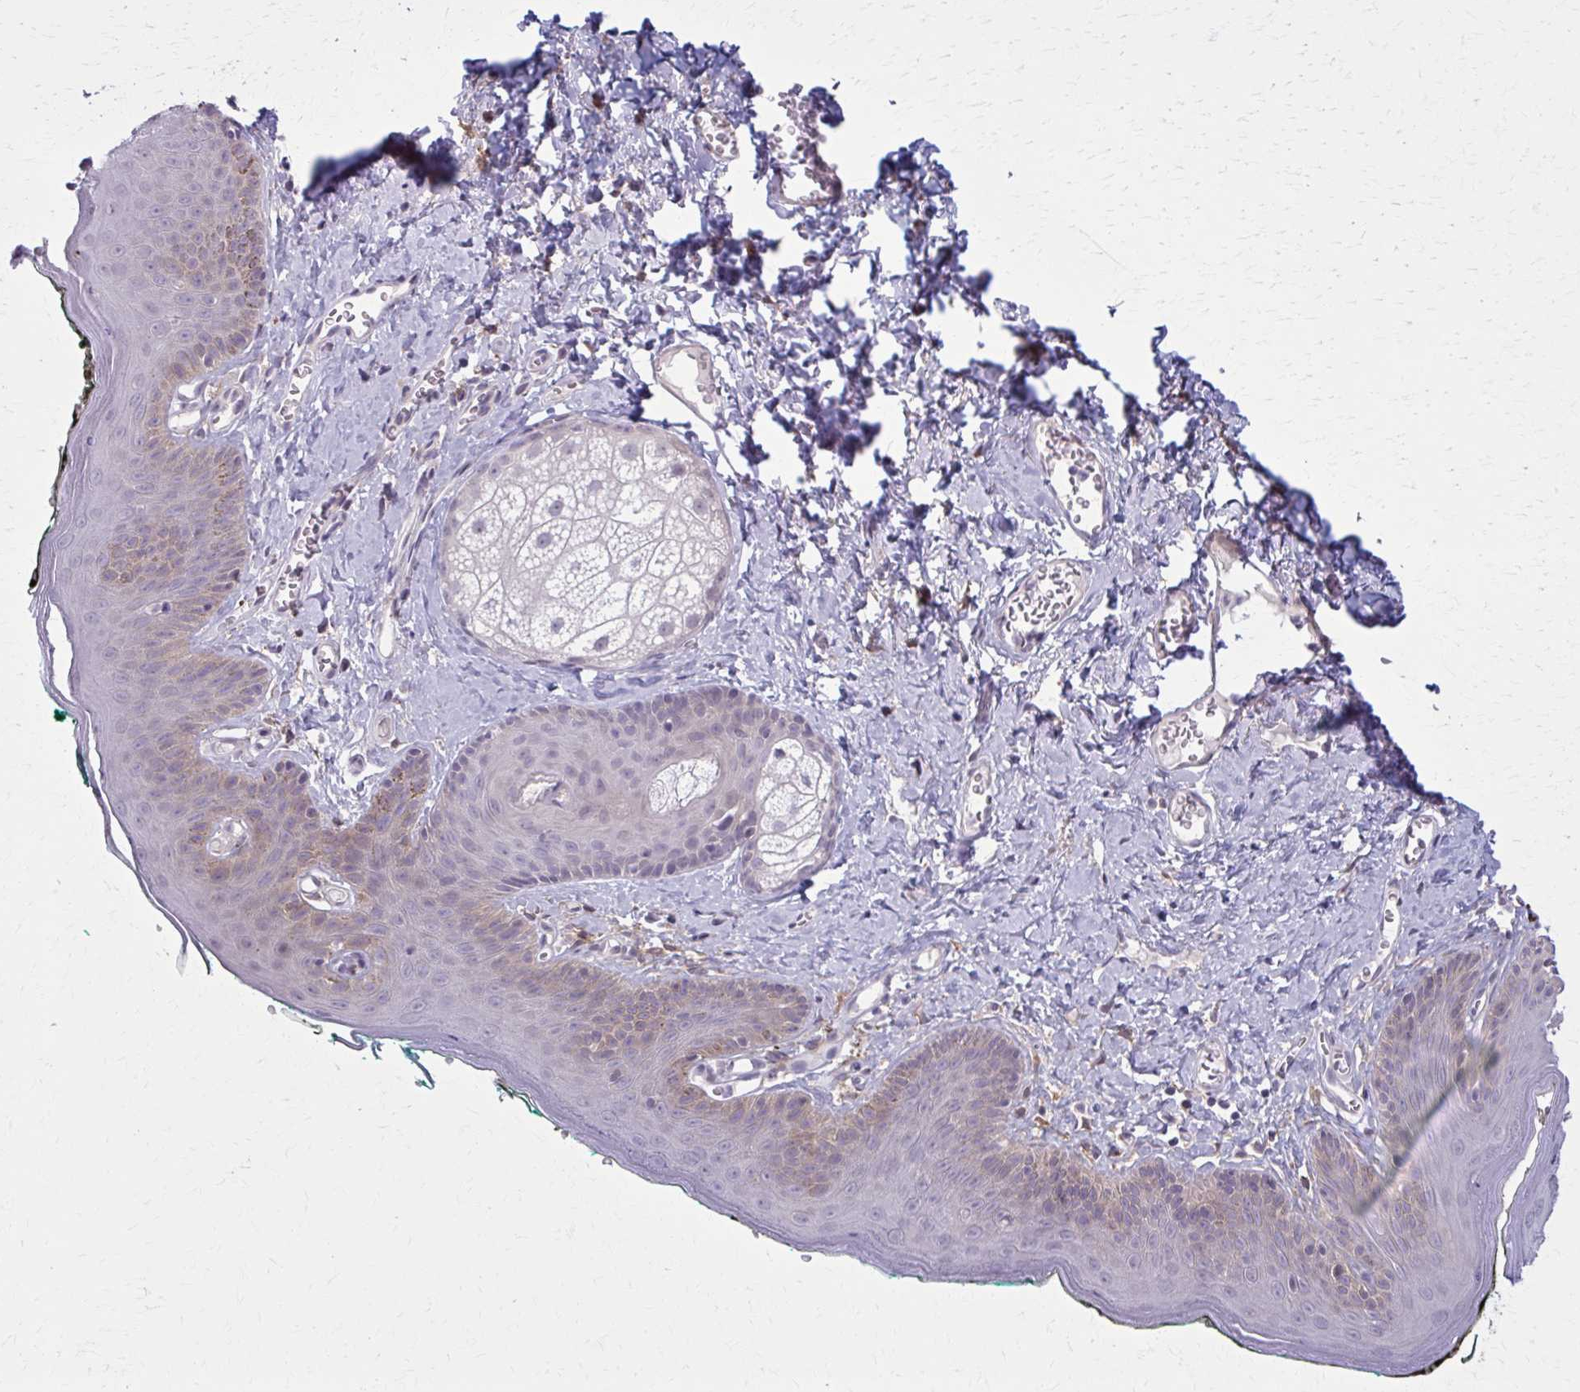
{"staining": {"intensity": "weak", "quantity": "25%-75%", "location": "cytoplasmic/membranous"}, "tissue": "skin", "cell_type": "Epidermal cells", "image_type": "normal", "snomed": [{"axis": "morphology", "description": "Normal tissue, NOS"}, {"axis": "topography", "description": "Vulva"}, {"axis": "topography", "description": "Peripheral nerve tissue"}], "caption": "A histopathology image showing weak cytoplasmic/membranous expression in about 25%-75% of epidermal cells in normal skin, as visualized by brown immunohistochemical staining.", "gene": "NUMBL", "patient": {"sex": "female", "age": 66}}